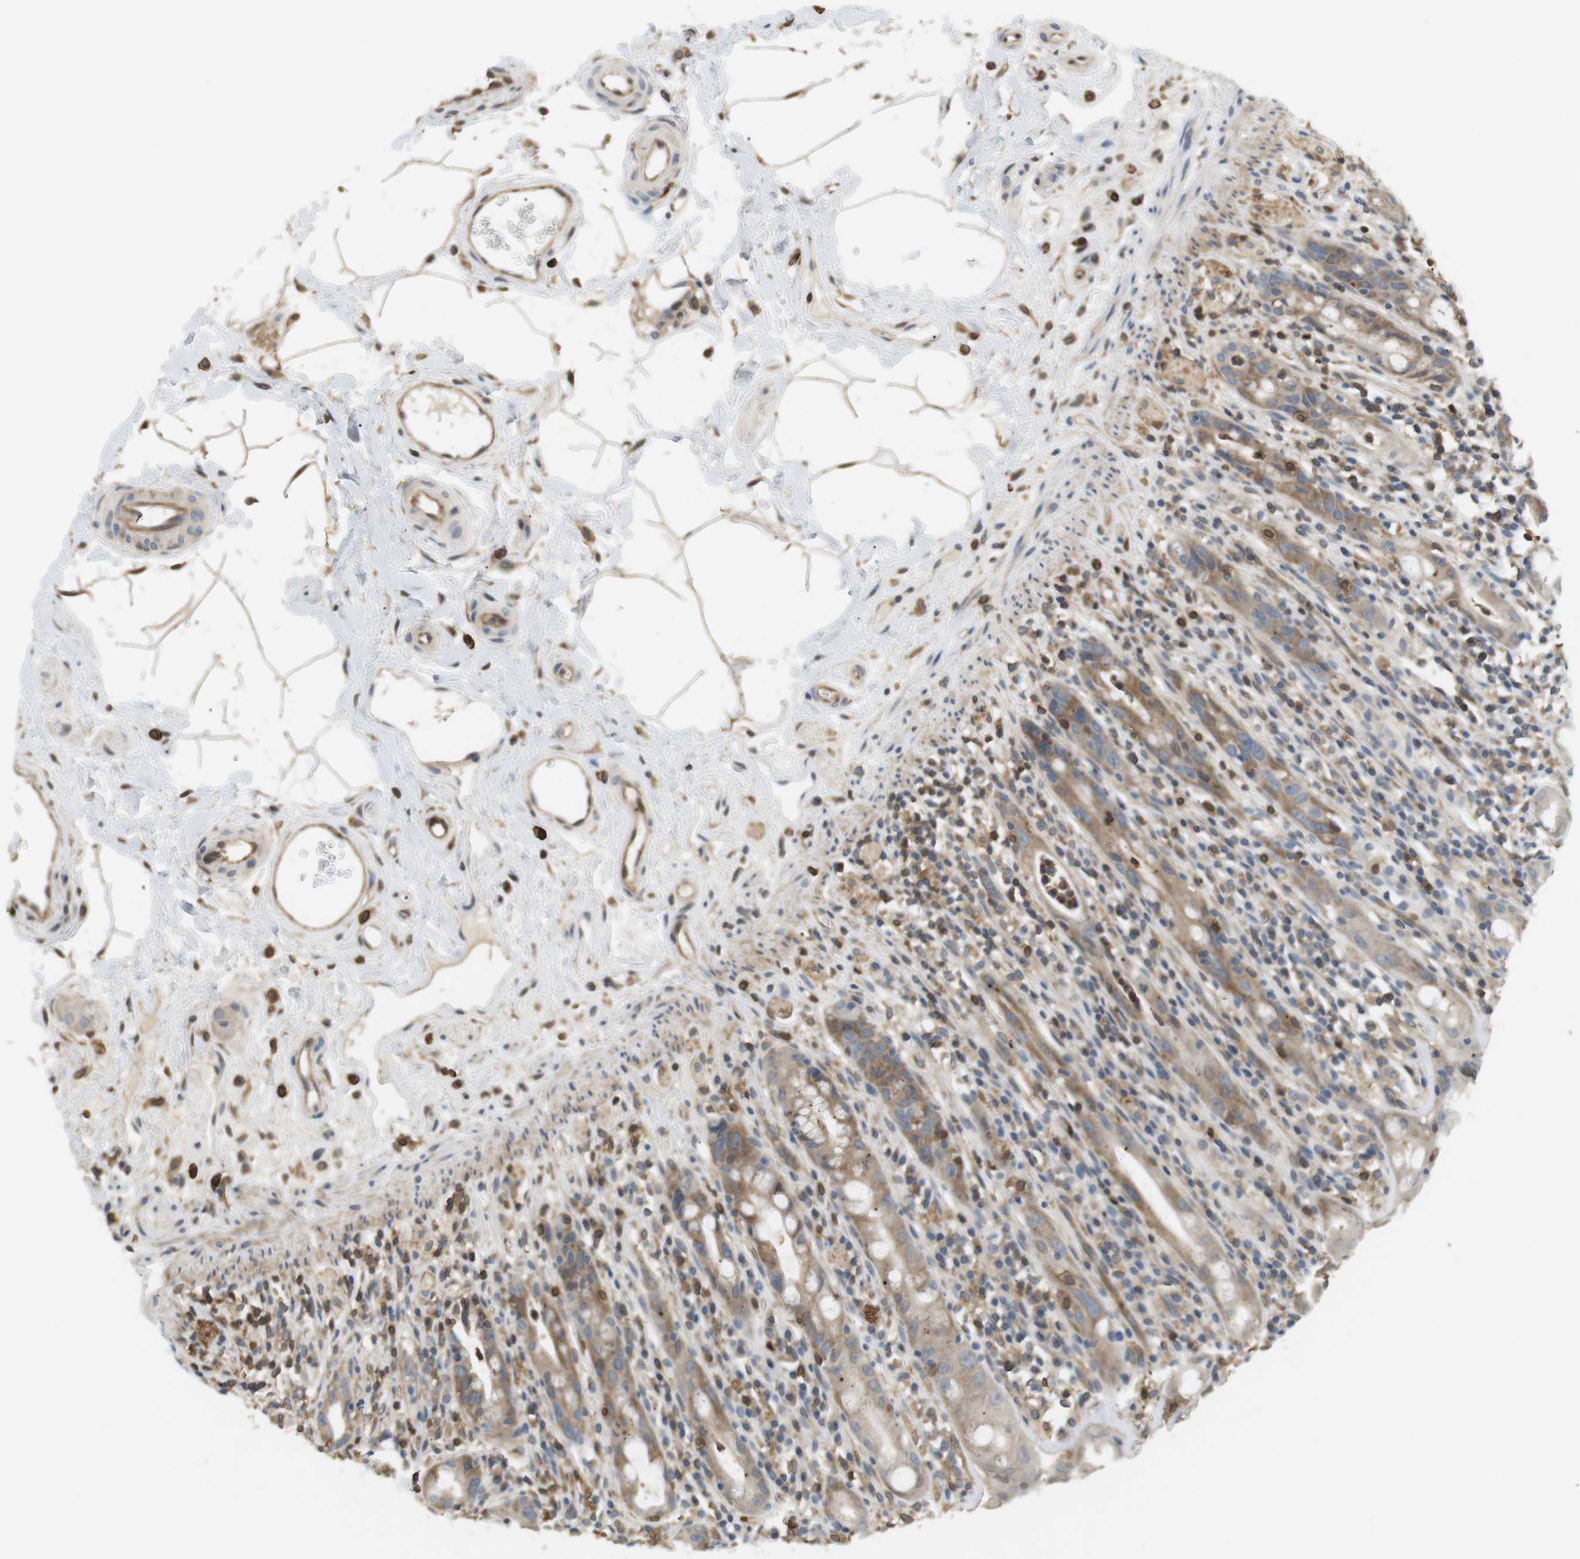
{"staining": {"intensity": "moderate", "quantity": ">75%", "location": "cytoplasmic/membranous"}, "tissue": "rectum", "cell_type": "Glandular cells", "image_type": "normal", "snomed": [{"axis": "morphology", "description": "Normal tissue, NOS"}, {"axis": "topography", "description": "Rectum"}], "caption": "Approximately >75% of glandular cells in normal human rectum show moderate cytoplasmic/membranous protein staining as visualized by brown immunohistochemical staining.", "gene": "P2RY1", "patient": {"sex": "male", "age": 44}}